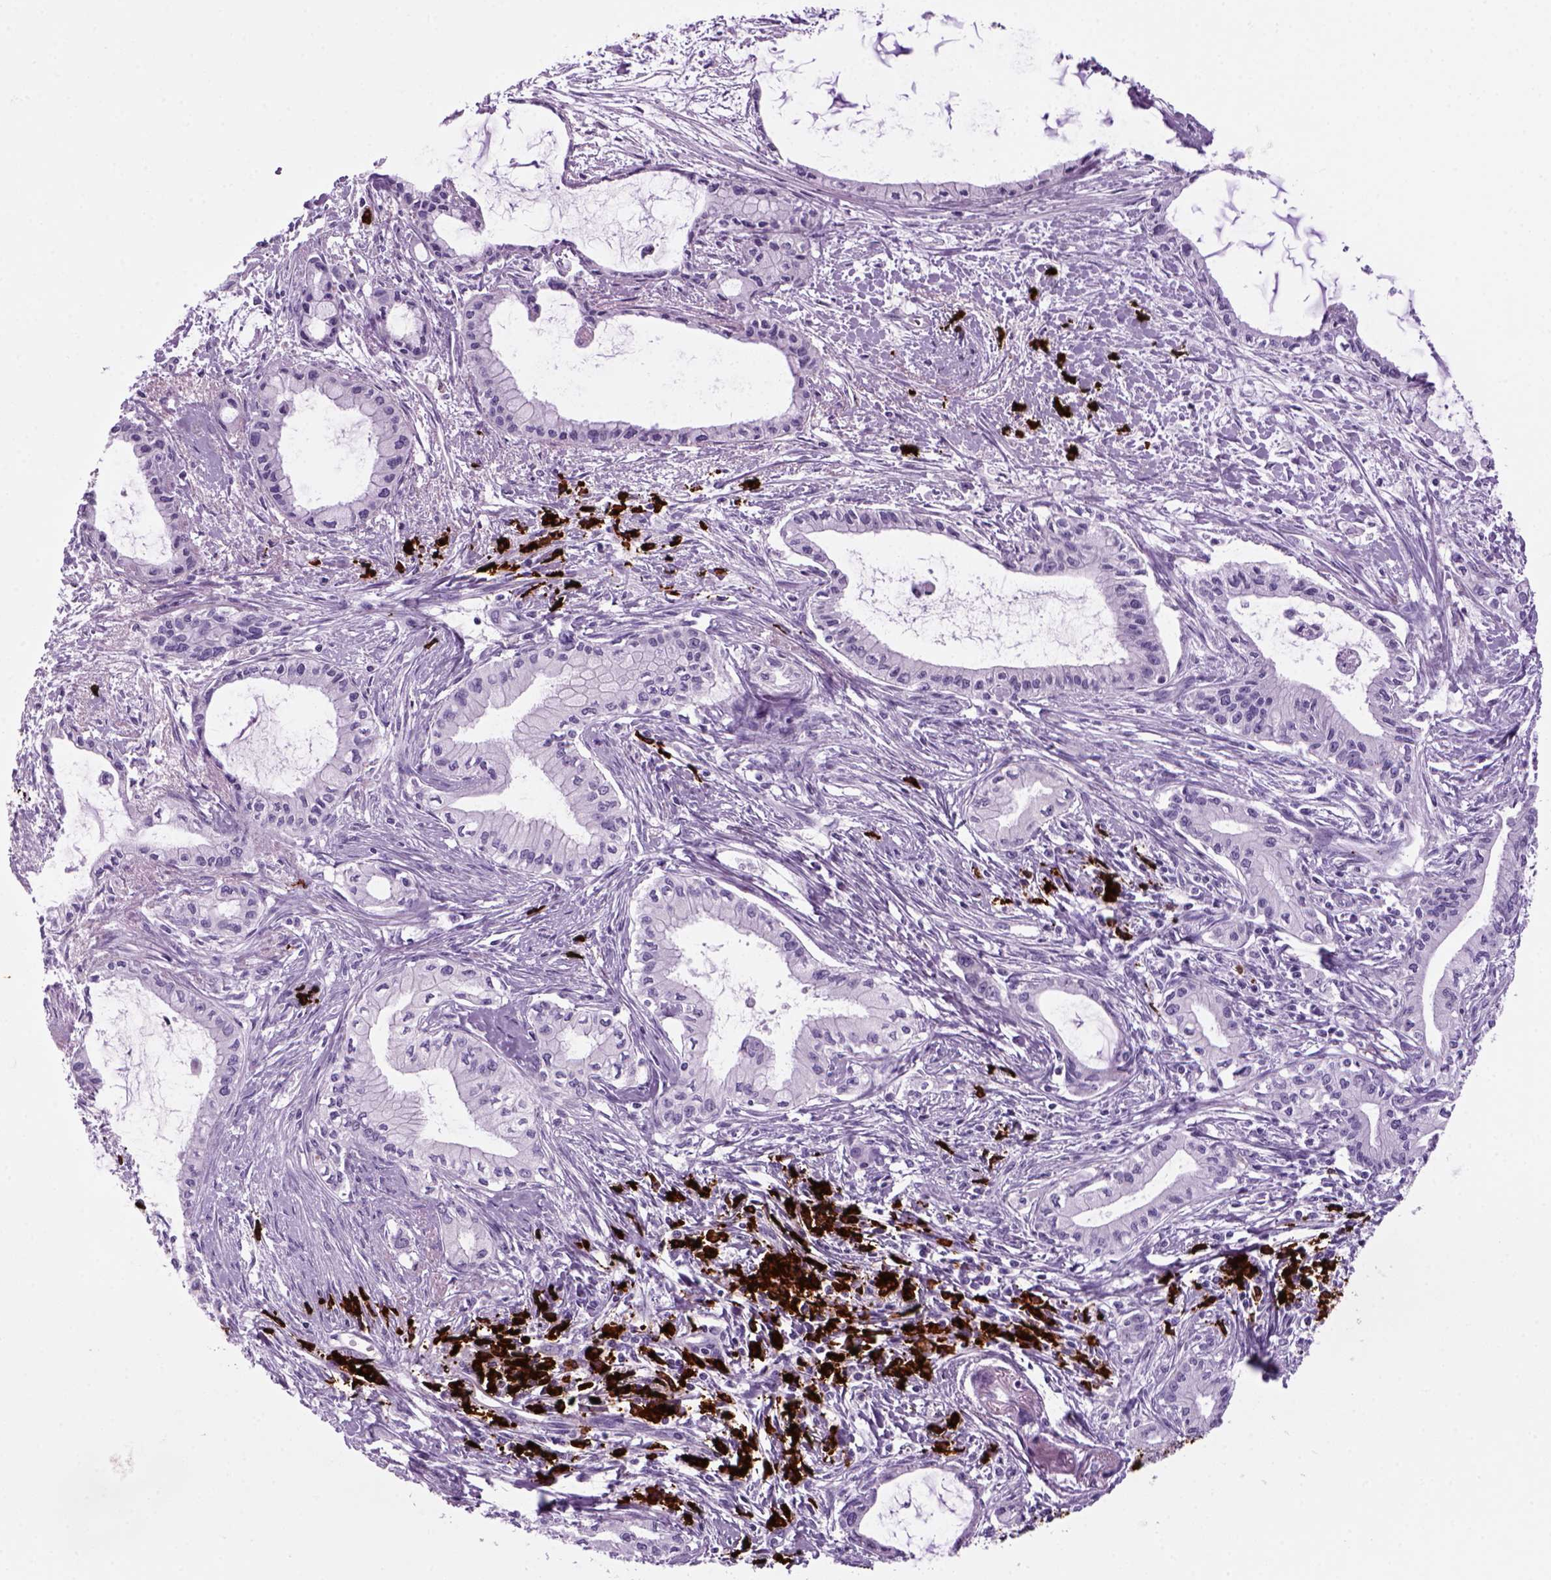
{"staining": {"intensity": "negative", "quantity": "none", "location": "none"}, "tissue": "pancreatic cancer", "cell_type": "Tumor cells", "image_type": "cancer", "snomed": [{"axis": "morphology", "description": "Adenocarcinoma, NOS"}, {"axis": "topography", "description": "Pancreas"}], "caption": "Photomicrograph shows no significant protein expression in tumor cells of pancreatic adenocarcinoma.", "gene": "MZB1", "patient": {"sex": "male", "age": 48}}